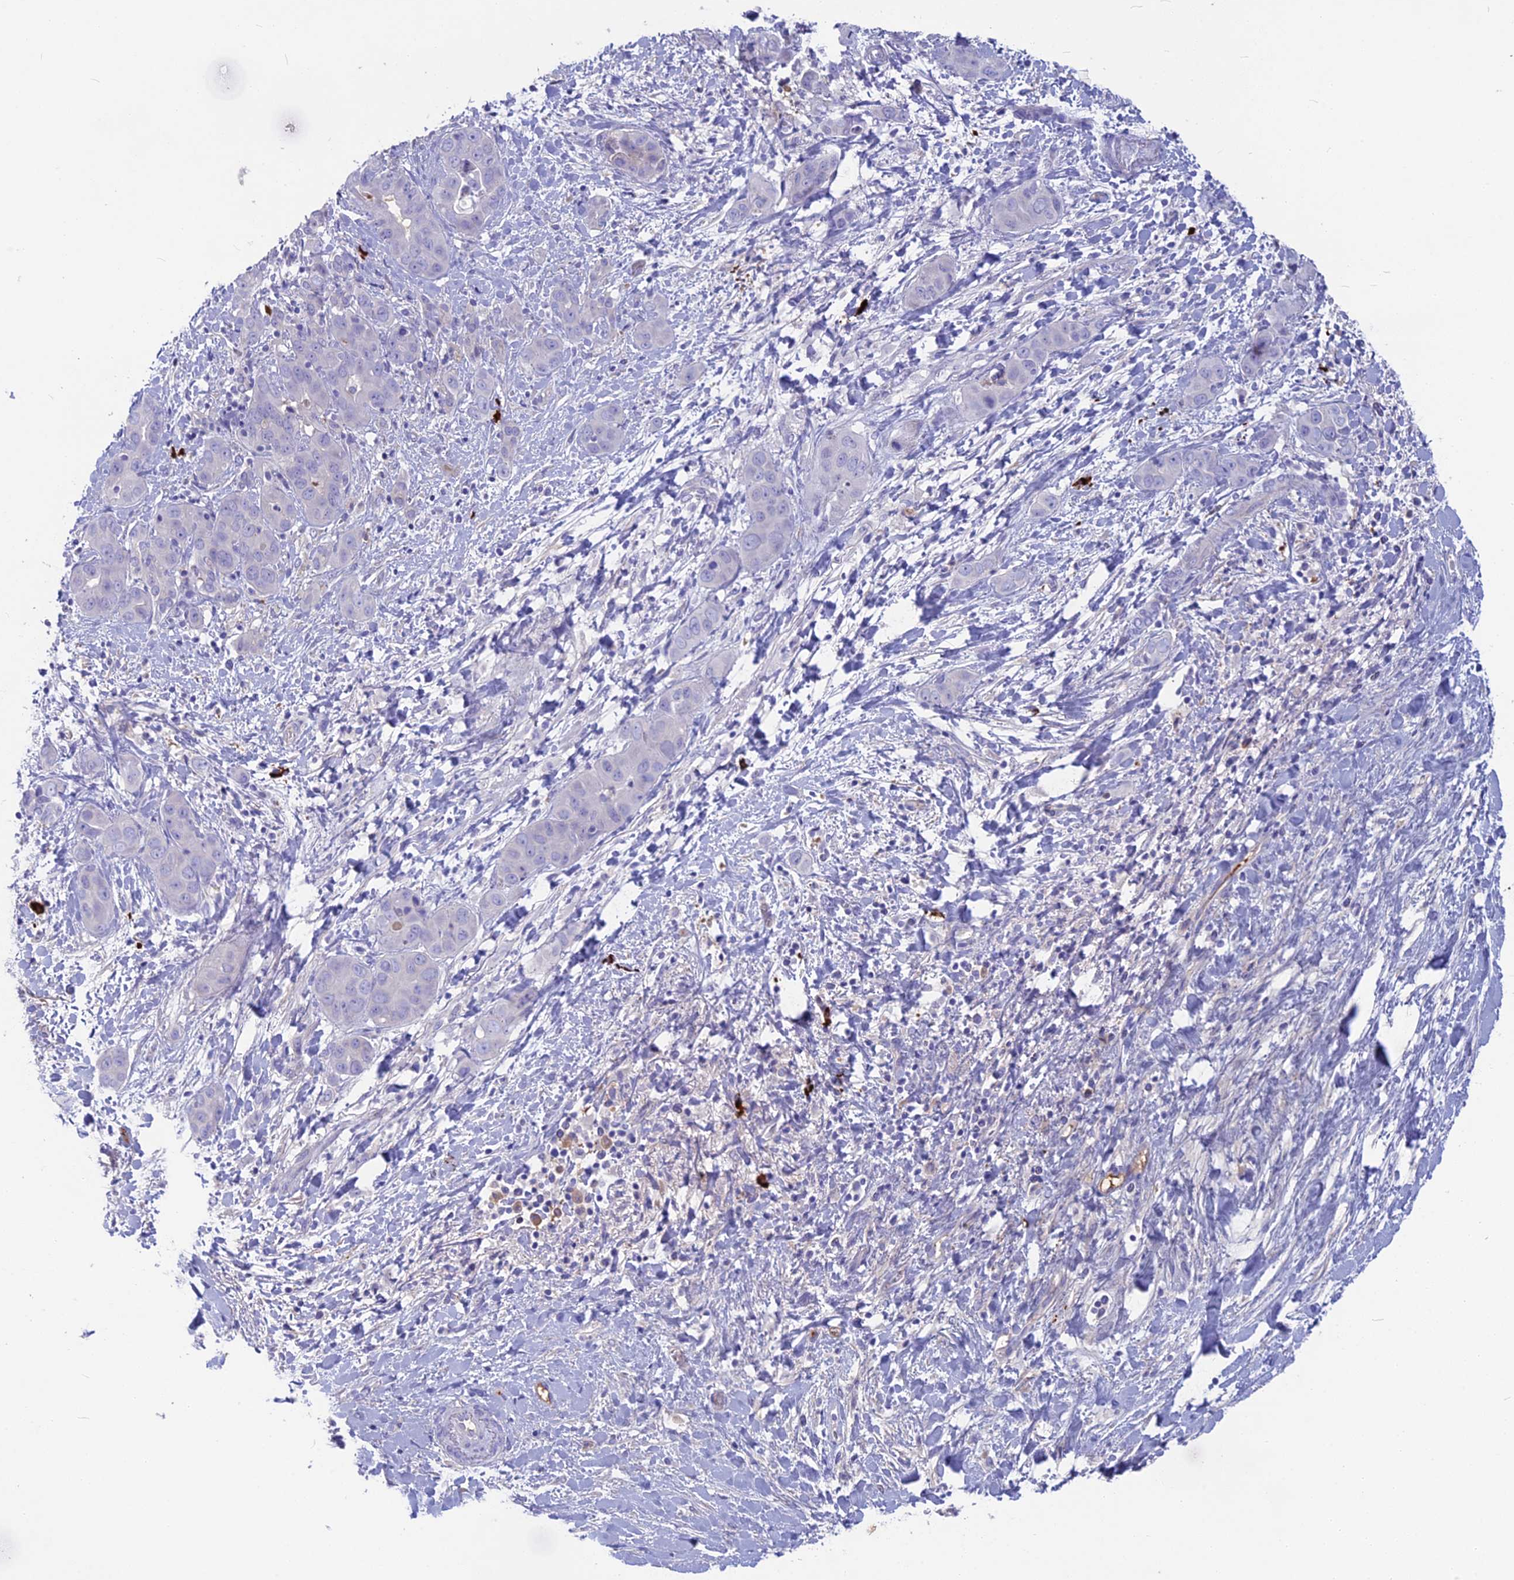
{"staining": {"intensity": "negative", "quantity": "none", "location": "none"}, "tissue": "liver cancer", "cell_type": "Tumor cells", "image_type": "cancer", "snomed": [{"axis": "morphology", "description": "Cholangiocarcinoma"}, {"axis": "topography", "description": "Liver"}], "caption": "There is no significant positivity in tumor cells of liver cholangiocarcinoma. The staining was performed using DAB (3,3'-diaminobenzidine) to visualize the protein expression in brown, while the nuclei were stained in blue with hematoxylin (Magnification: 20x).", "gene": "SNAP91", "patient": {"sex": "female", "age": 52}}